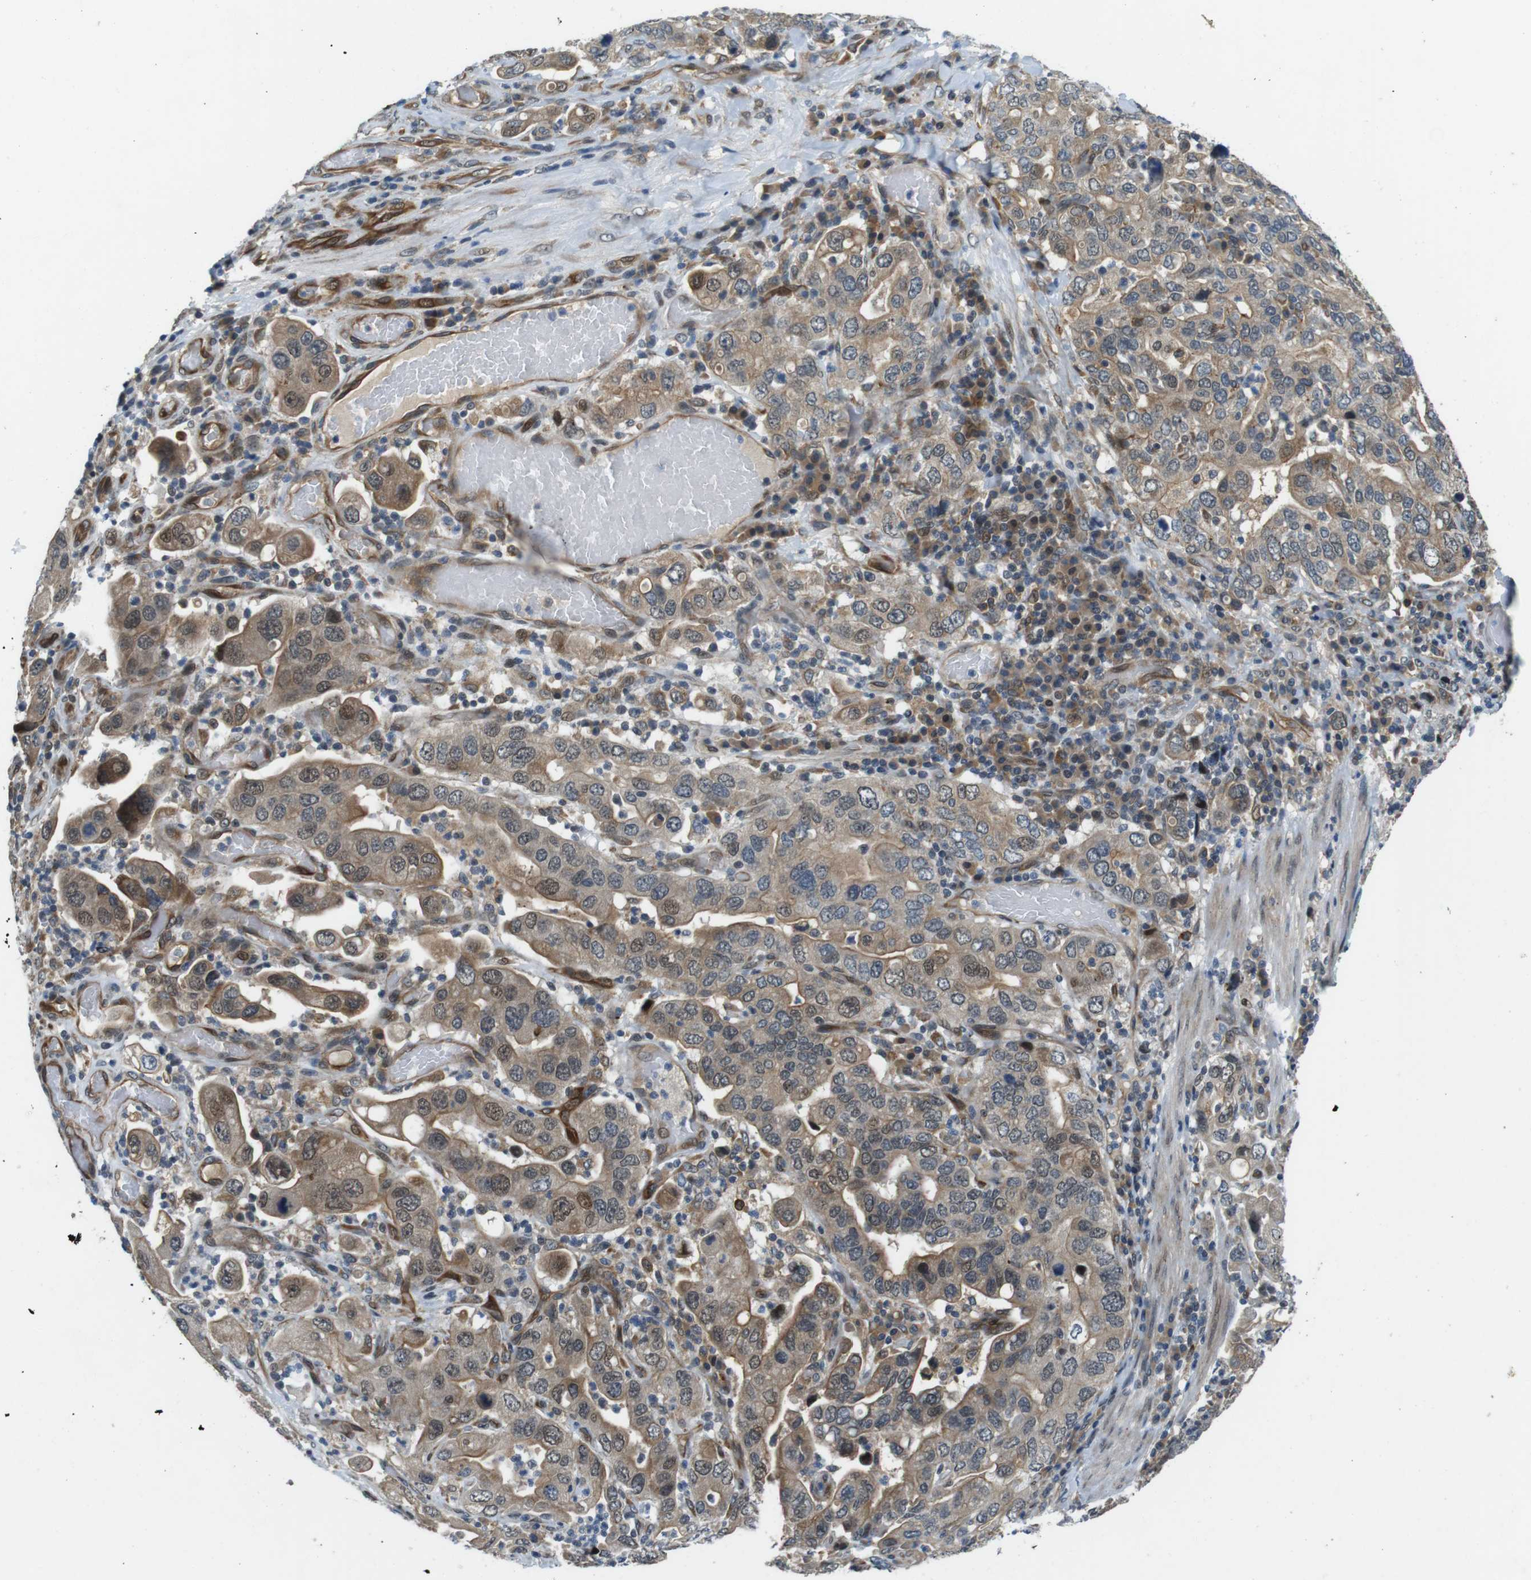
{"staining": {"intensity": "moderate", "quantity": ">75%", "location": "cytoplasmic/membranous"}, "tissue": "stomach cancer", "cell_type": "Tumor cells", "image_type": "cancer", "snomed": [{"axis": "morphology", "description": "Adenocarcinoma, NOS"}, {"axis": "topography", "description": "Stomach, upper"}], "caption": "Tumor cells demonstrate medium levels of moderate cytoplasmic/membranous positivity in about >75% of cells in stomach cancer (adenocarcinoma).", "gene": "PALD1", "patient": {"sex": "male", "age": 62}}